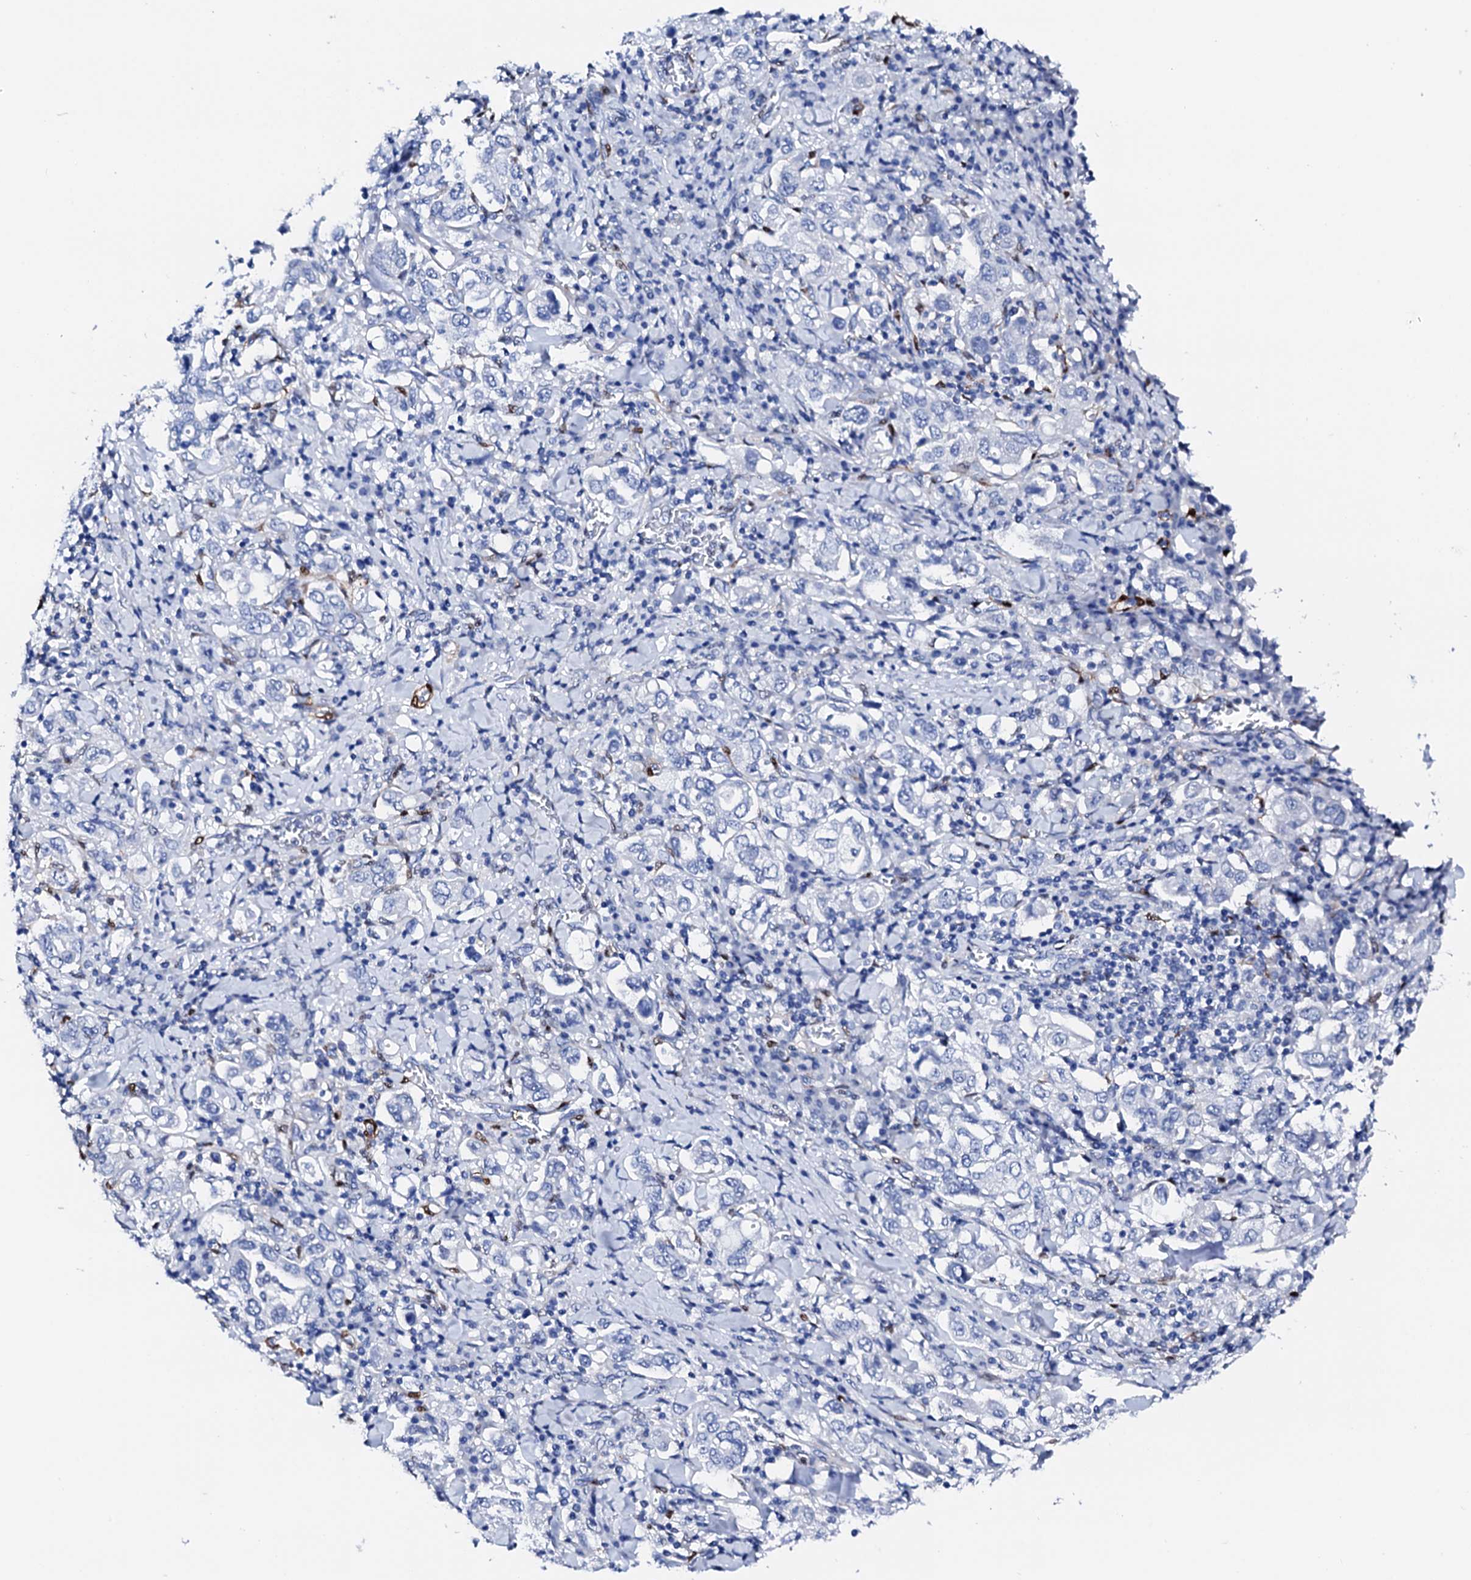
{"staining": {"intensity": "negative", "quantity": "none", "location": "none"}, "tissue": "stomach cancer", "cell_type": "Tumor cells", "image_type": "cancer", "snomed": [{"axis": "morphology", "description": "Adenocarcinoma, NOS"}, {"axis": "topography", "description": "Stomach, upper"}], "caption": "DAB immunohistochemical staining of stomach cancer (adenocarcinoma) shows no significant positivity in tumor cells. Brightfield microscopy of immunohistochemistry (IHC) stained with DAB (brown) and hematoxylin (blue), captured at high magnification.", "gene": "NRIP2", "patient": {"sex": "male", "age": 62}}